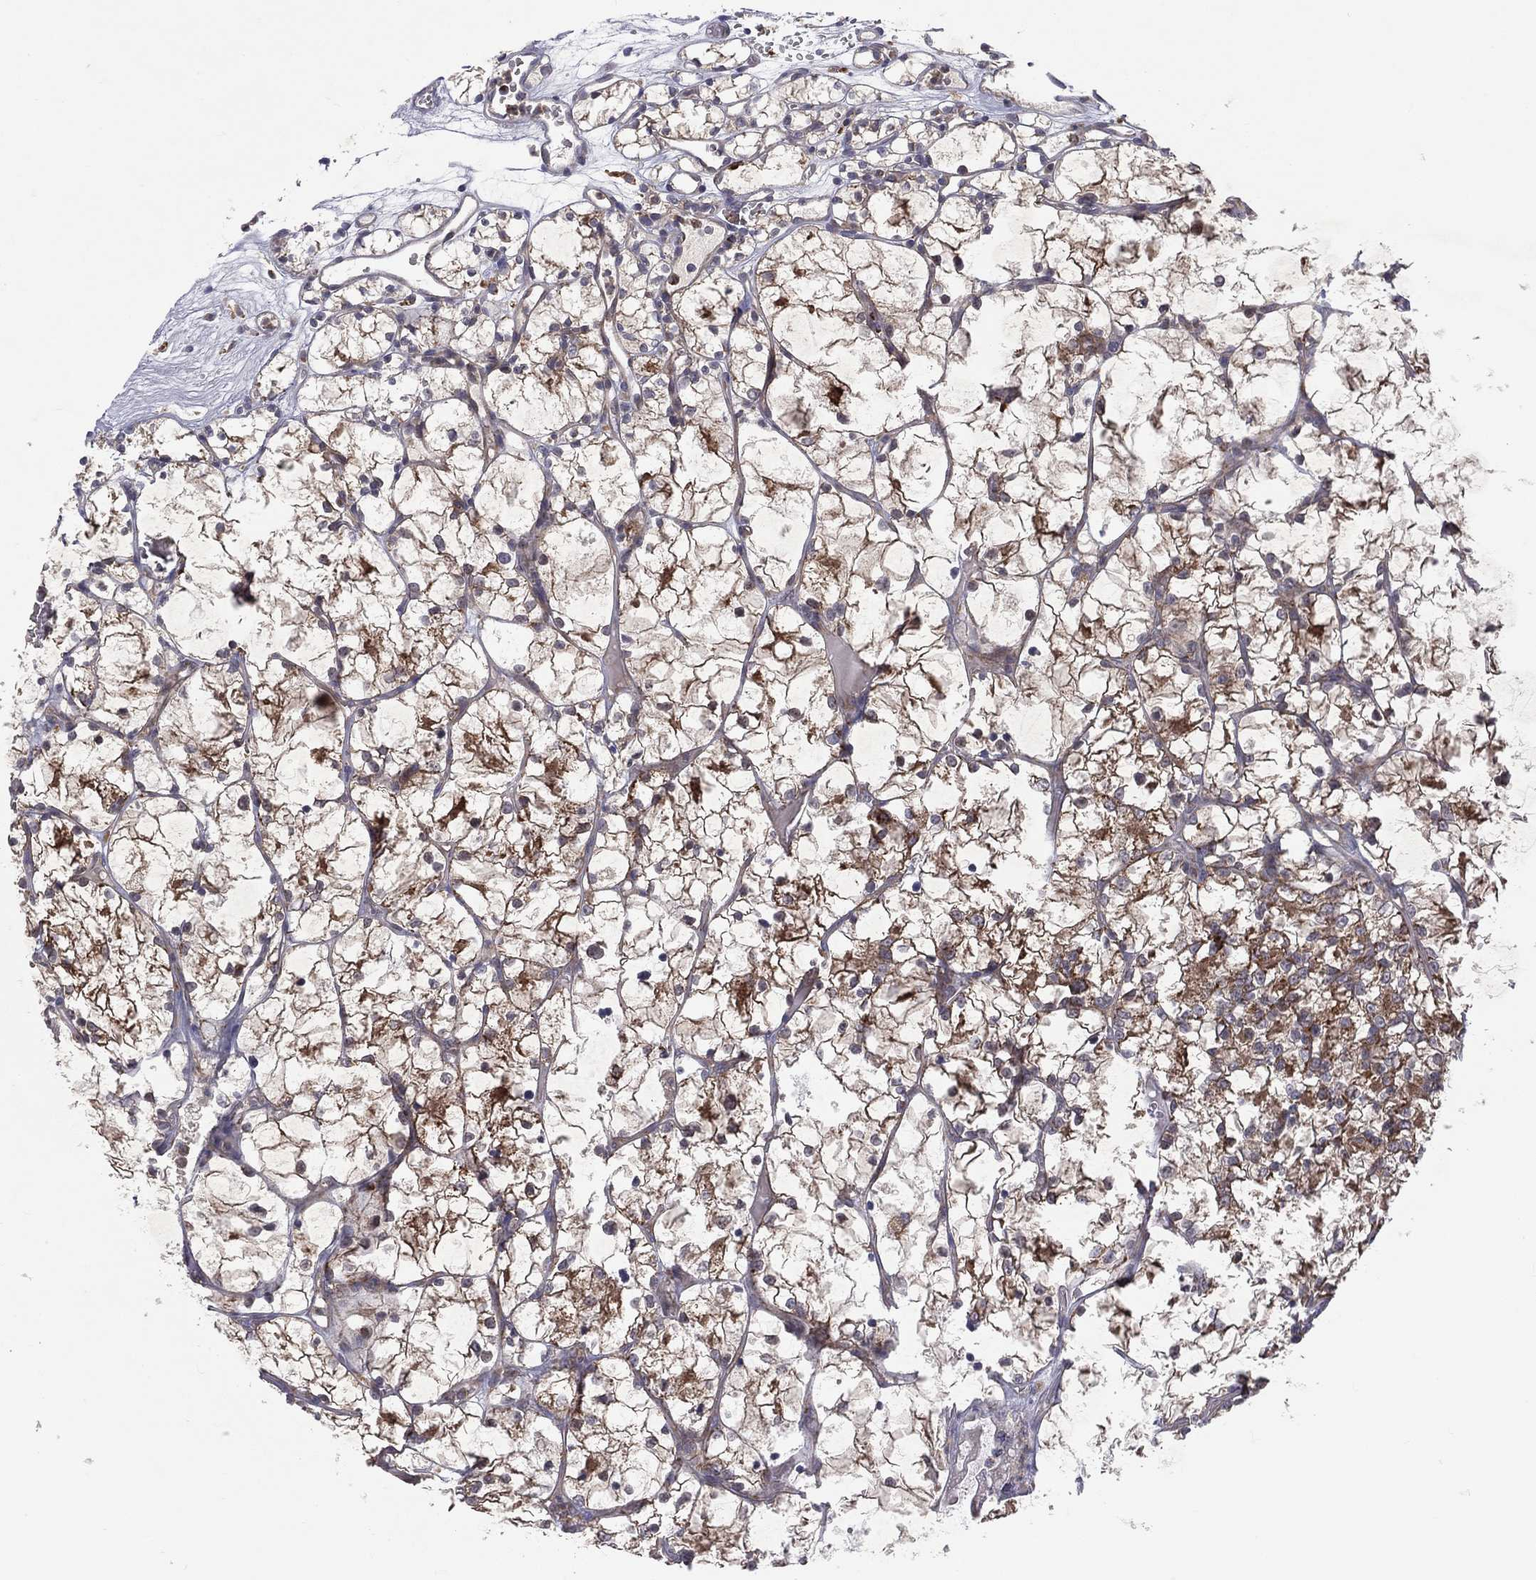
{"staining": {"intensity": "moderate", "quantity": ">75%", "location": "cytoplasmic/membranous"}, "tissue": "renal cancer", "cell_type": "Tumor cells", "image_type": "cancer", "snomed": [{"axis": "morphology", "description": "Adenocarcinoma, NOS"}, {"axis": "topography", "description": "Kidney"}], "caption": "This image reveals adenocarcinoma (renal) stained with immunohistochemistry (IHC) to label a protein in brown. The cytoplasmic/membranous of tumor cells show moderate positivity for the protein. Nuclei are counter-stained blue.", "gene": "STARD3", "patient": {"sex": "female", "age": 69}}